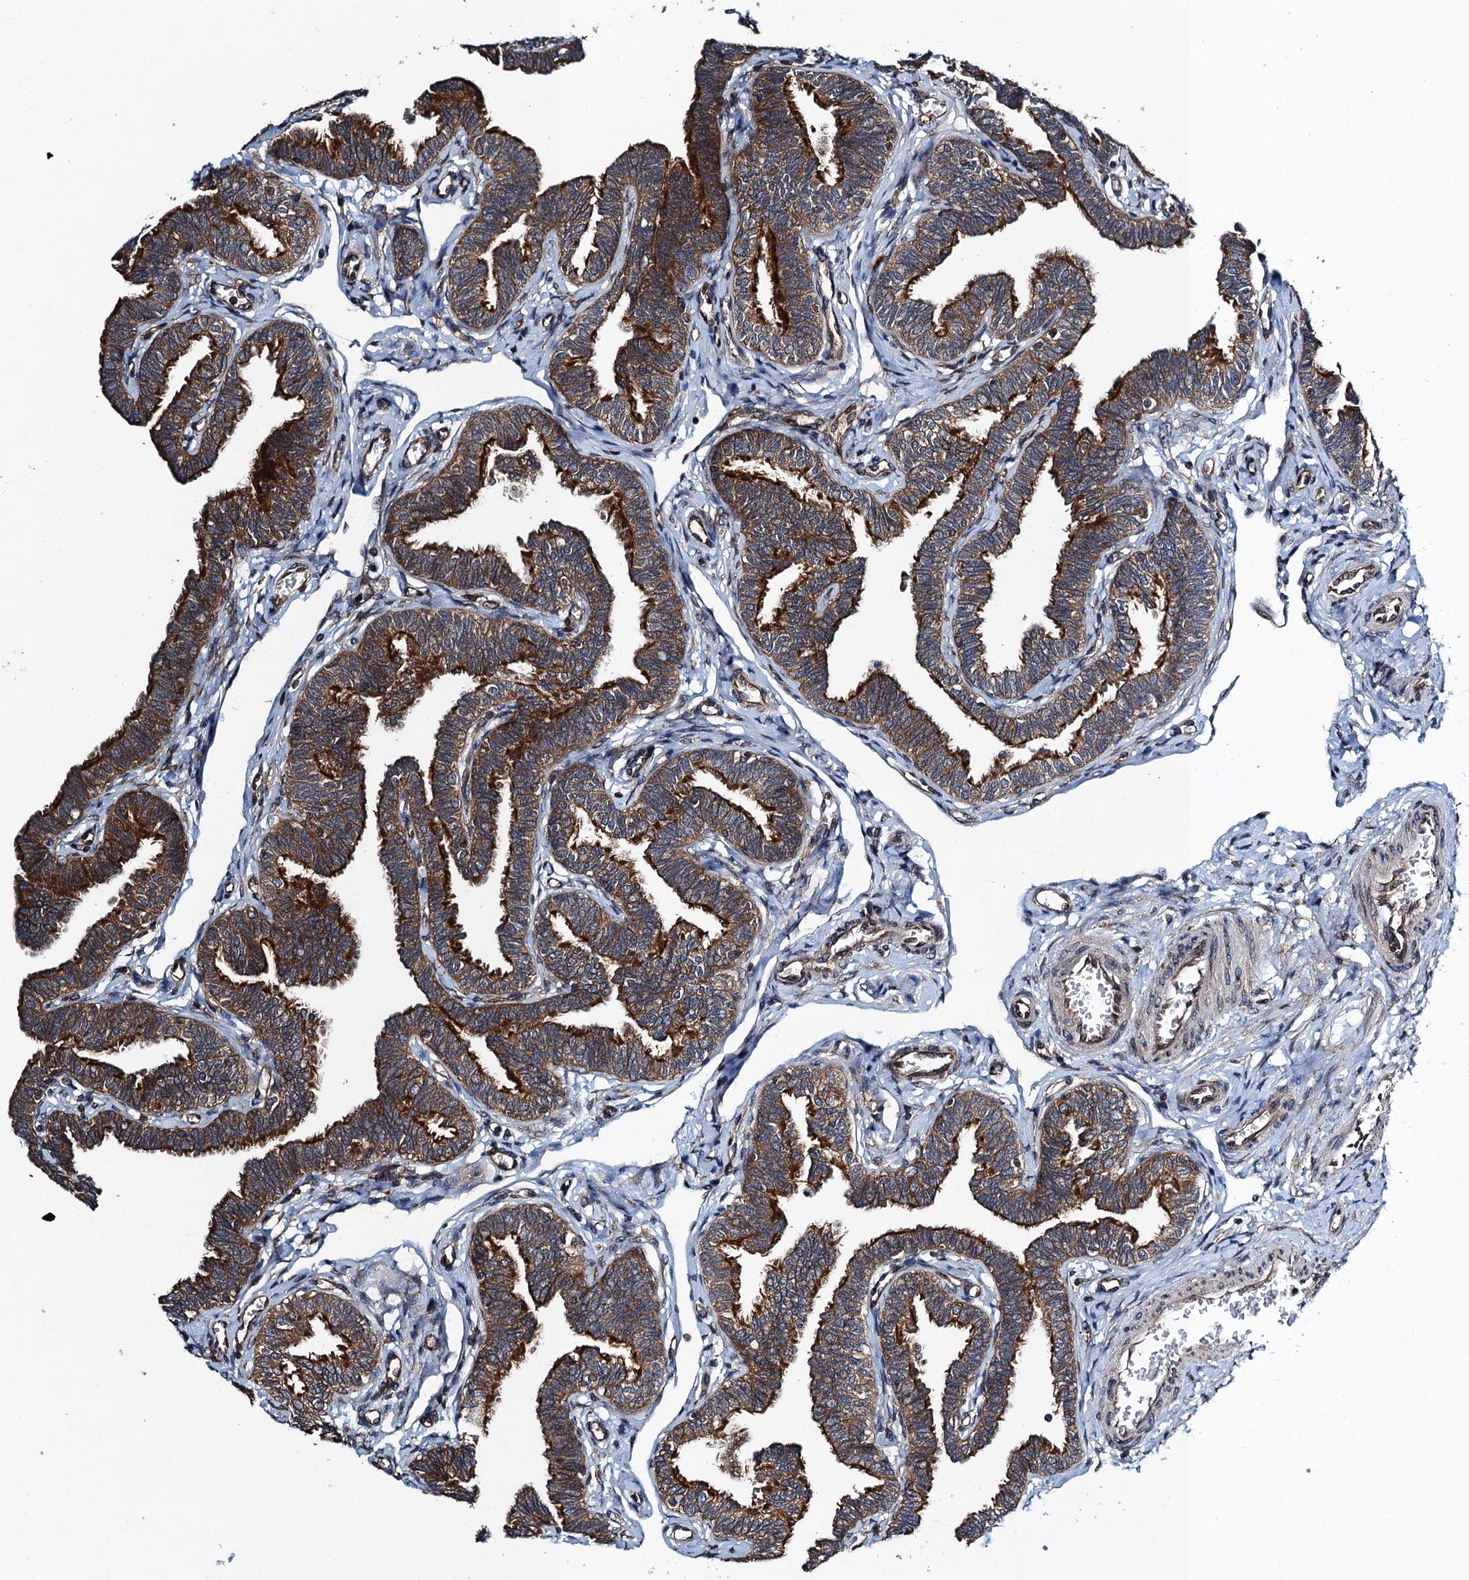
{"staining": {"intensity": "moderate", "quantity": ">75%", "location": "cytoplasmic/membranous"}, "tissue": "fallopian tube", "cell_type": "Glandular cells", "image_type": "normal", "snomed": [{"axis": "morphology", "description": "Normal tissue, NOS"}, {"axis": "topography", "description": "Fallopian tube"}, {"axis": "topography", "description": "Ovary"}], "caption": "Brown immunohistochemical staining in normal human fallopian tube displays moderate cytoplasmic/membranous expression in about >75% of glandular cells.", "gene": "MDM1", "patient": {"sex": "female", "age": 23}}